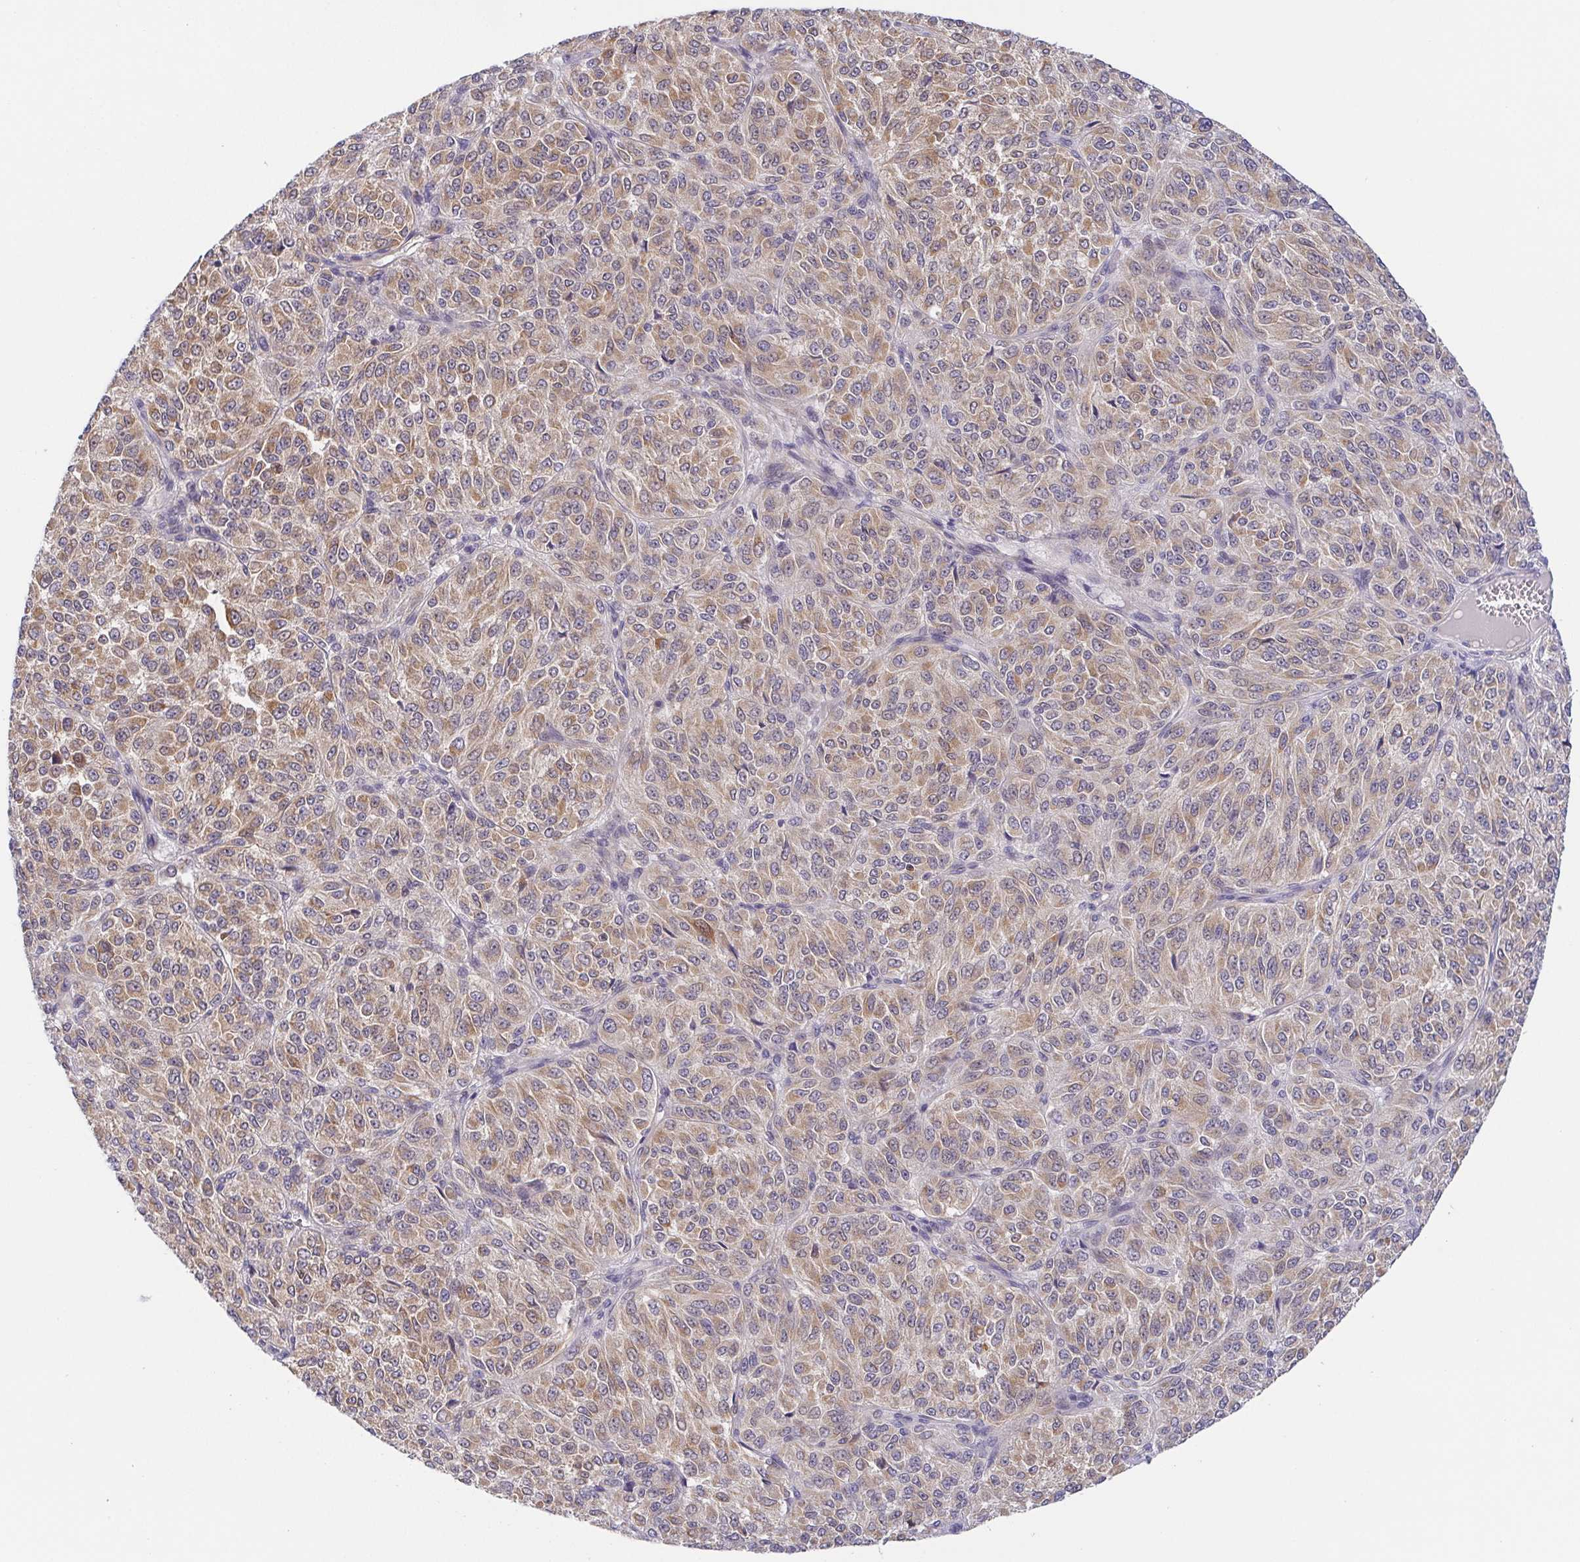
{"staining": {"intensity": "moderate", "quantity": ">75%", "location": "cytoplasmic/membranous"}, "tissue": "melanoma", "cell_type": "Tumor cells", "image_type": "cancer", "snomed": [{"axis": "morphology", "description": "Malignant melanoma, Metastatic site"}, {"axis": "topography", "description": "Brain"}], "caption": "Human malignant melanoma (metastatic site) stained with a brown dye reveals moderate cytoplasmic/membranous positive expression in approximately >75% of tumor cells.", "gene": "BCL2L1", "patient": {"sex": "female", "age": 56}}